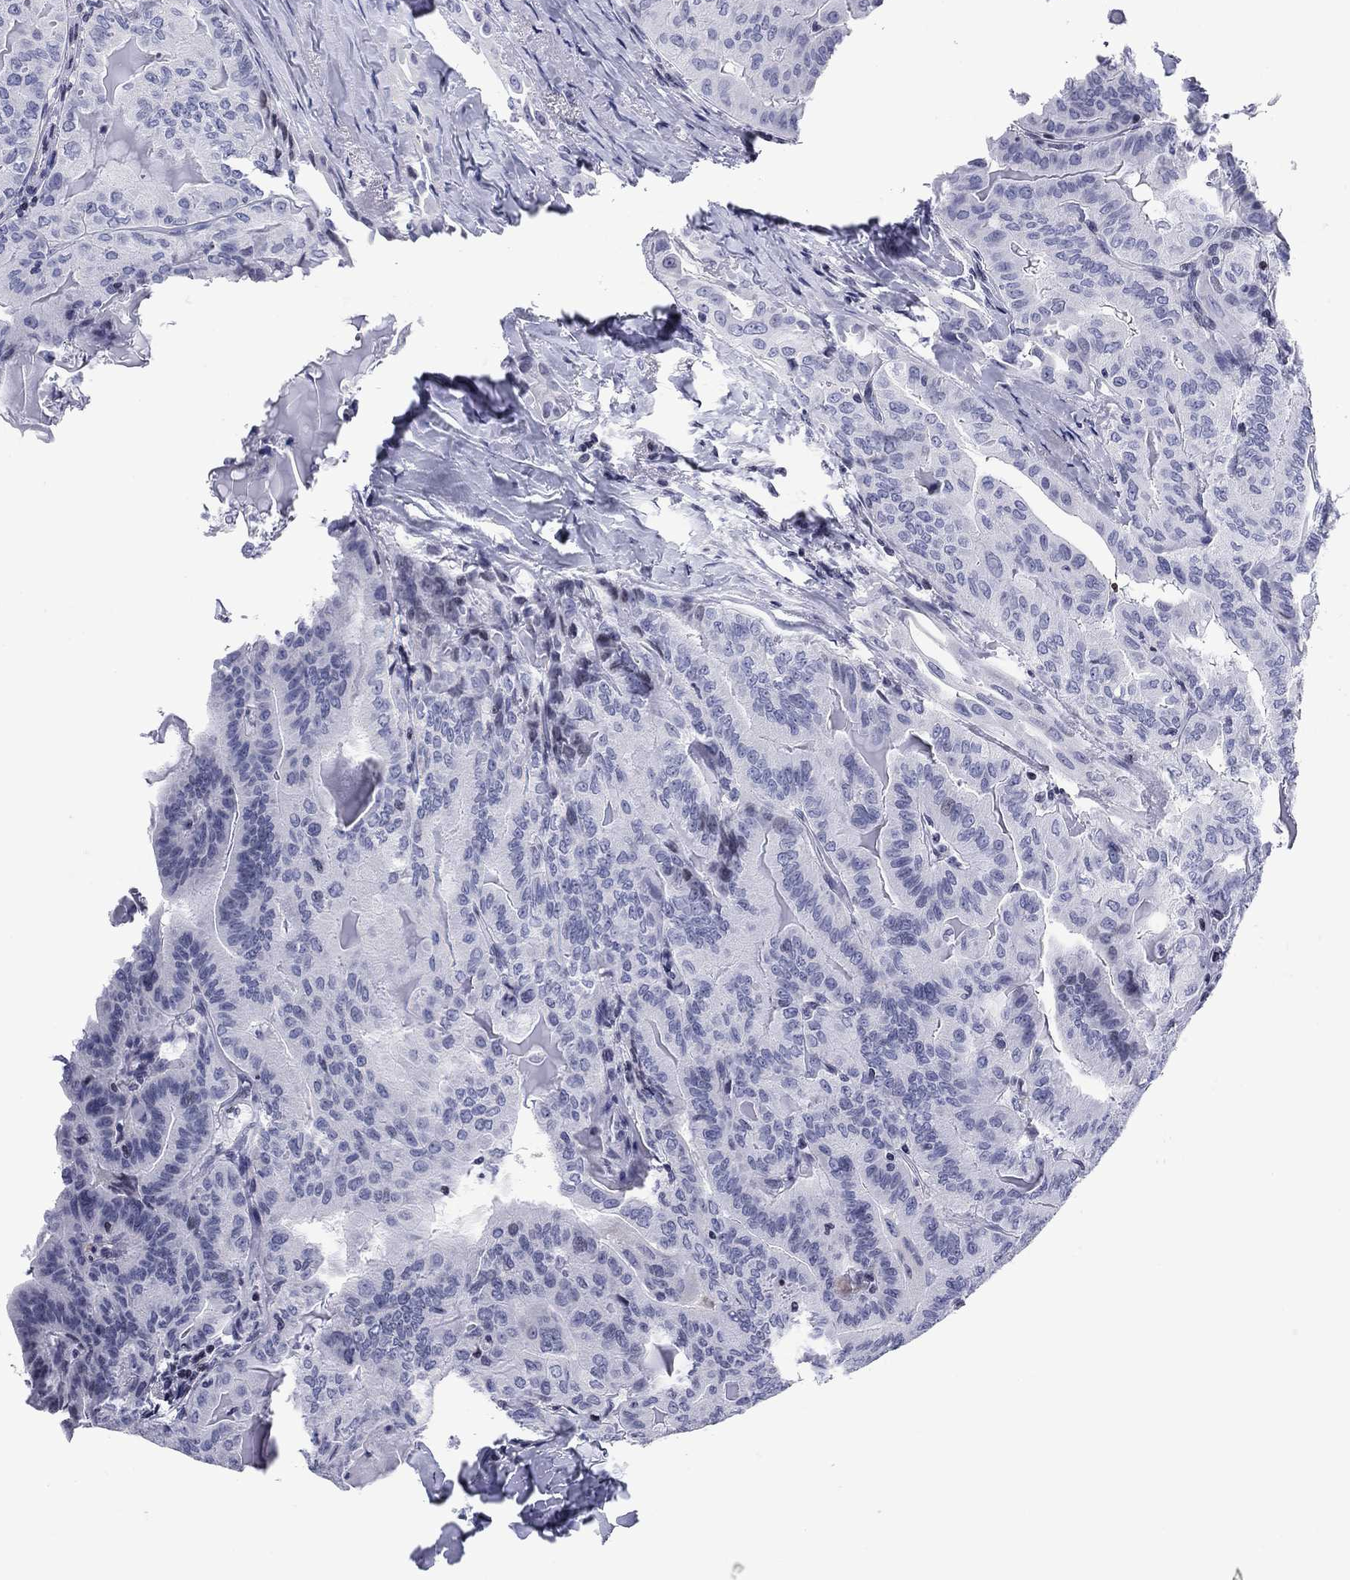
{"staining": {"intensity": "negative", "quantity": "none", "location": "none"}, "tissue": "thyroid cancer", "cell_type": "Tumor cells", "image_type": "cancer", "snomed": [{"axis": "morphology", "description": "Papillary adenocarcinoma, NOS"}, {"axis": "topography", "description": "Thyroid gland"}], "caption": "Tumor cells show no significant staining in papillary adenocarcinoma (thyroid).", "gene": "CCDC144A", "patient": {"sex": "female", "age": 68}}